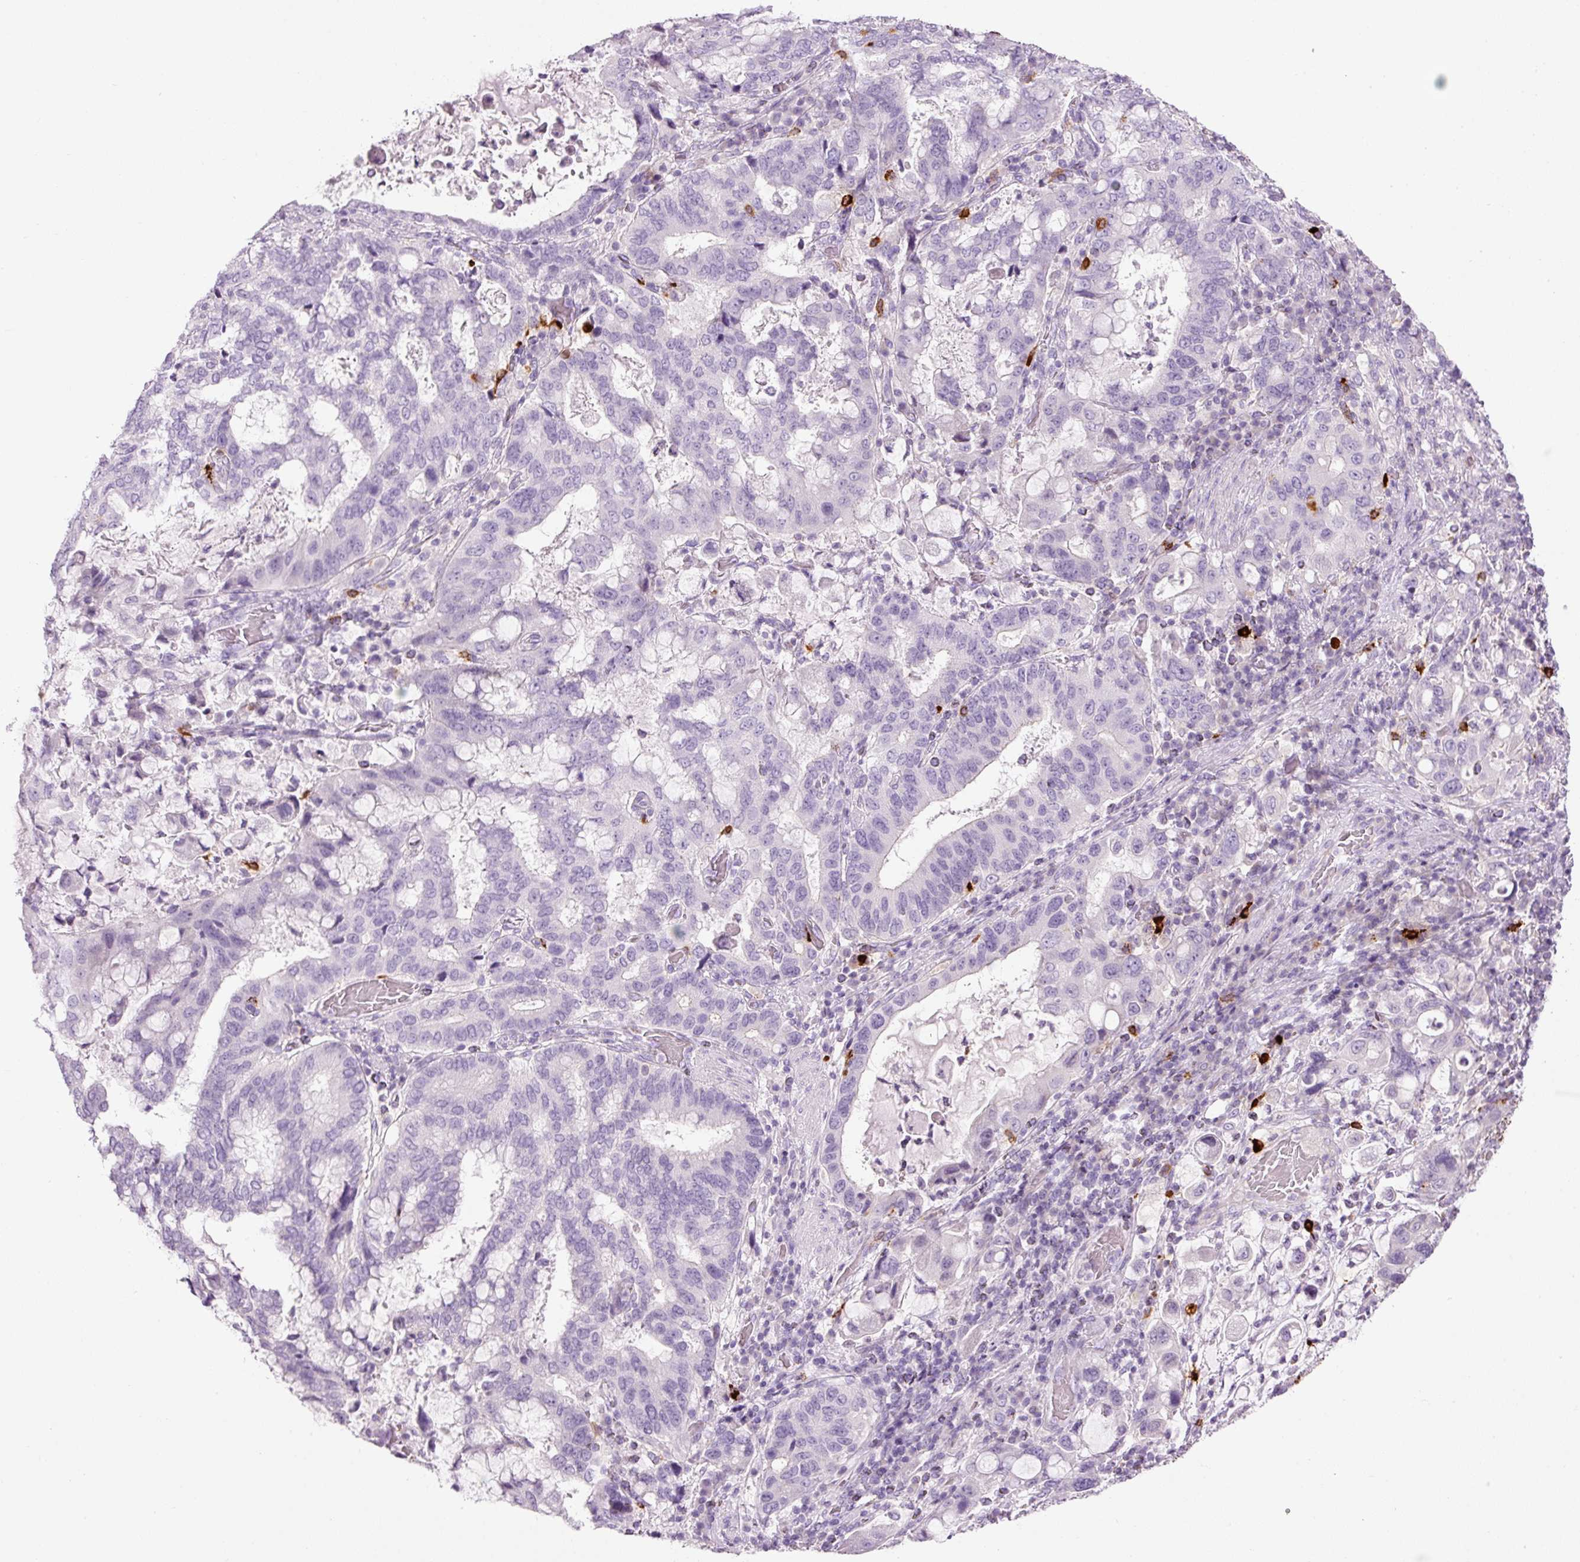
{"staining": {"intensity": "negative", "quantity": "none", "location": "none"}, "tissue": "stomach cancer", "cell_type": "Tumor cells", "image_type": "cancer", "snomed": [{"axis": "morphology", "description": "Adenocarcinoma, NOS"}, {"axis": "topography", "description": "Stomach, upper"}, {"axis": "topography", "description": "Stomach"}], "caption": "Immunohistochemistry (IHC) micrograph of neoplastic tissue: stomach cancer (adenocarcinoma) stained with DAB (3,3'-diaminobenzidine) shows no significant protein positivity in tumor cells.", "gene": "CMA1", "patient": {"sex": "male", "age": 62}}